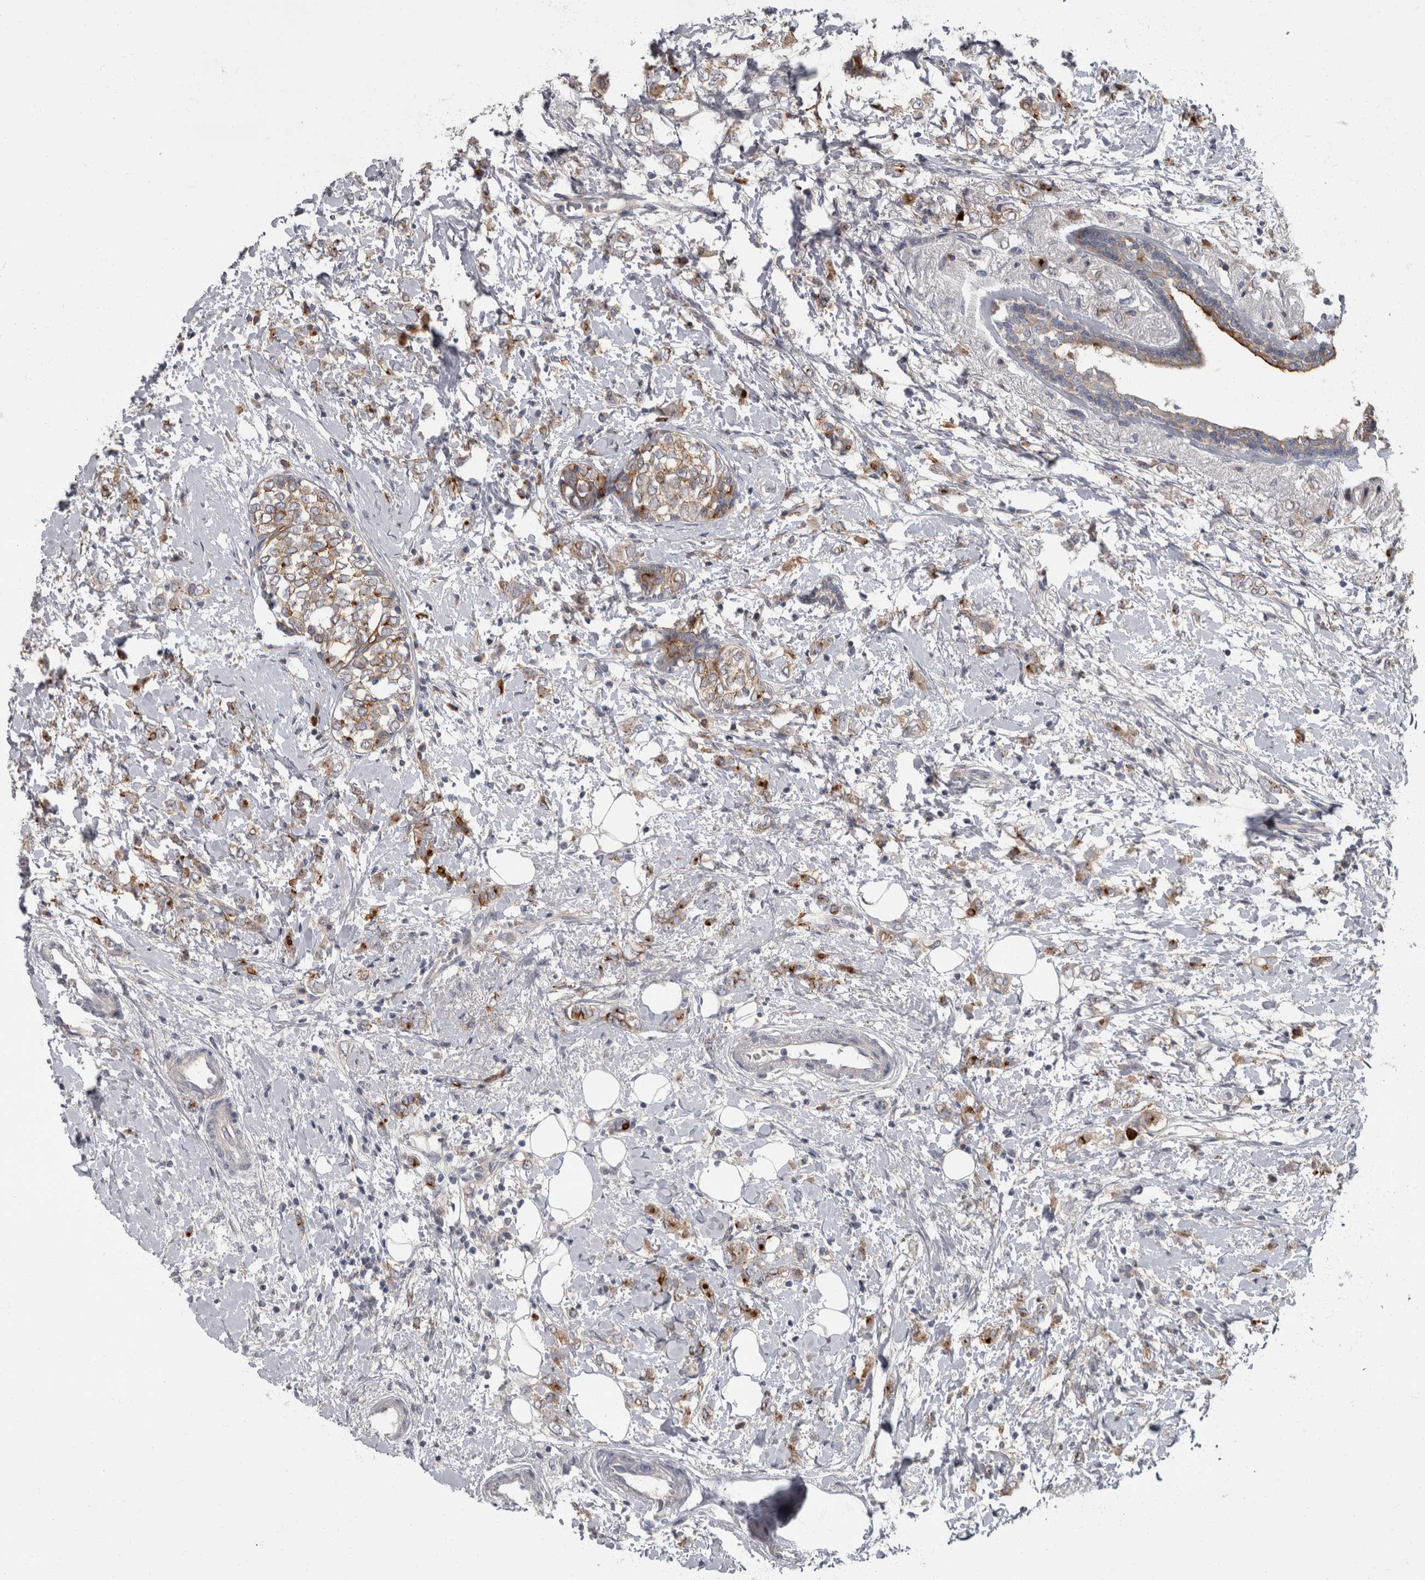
{"staining": {"intensity": "moderate", "quantity": "25%-75%", "location": "cytoplasmic/membranous"}, "tissue": "breast cancer", "cell_type": "Tumor cells", "image_type": "cancer", "snomed": [{"axis": "morphology", "description": "Normal tissue, NOS"}, {"axis": "morphology", "description": "Lobular carcinoma"}, {"axis": "topography", "description": "Breast"}], "caption": "DAB (3,3'-diaminobenzidine) immunohistochemical staining of breast lobular carcinoma shows moderate cytoplasmic/membranous protein expression in about 25%-75% of tumor cells.", "gene": "CDC42BPG", "patient": {"sex": "female", "age": 47}}